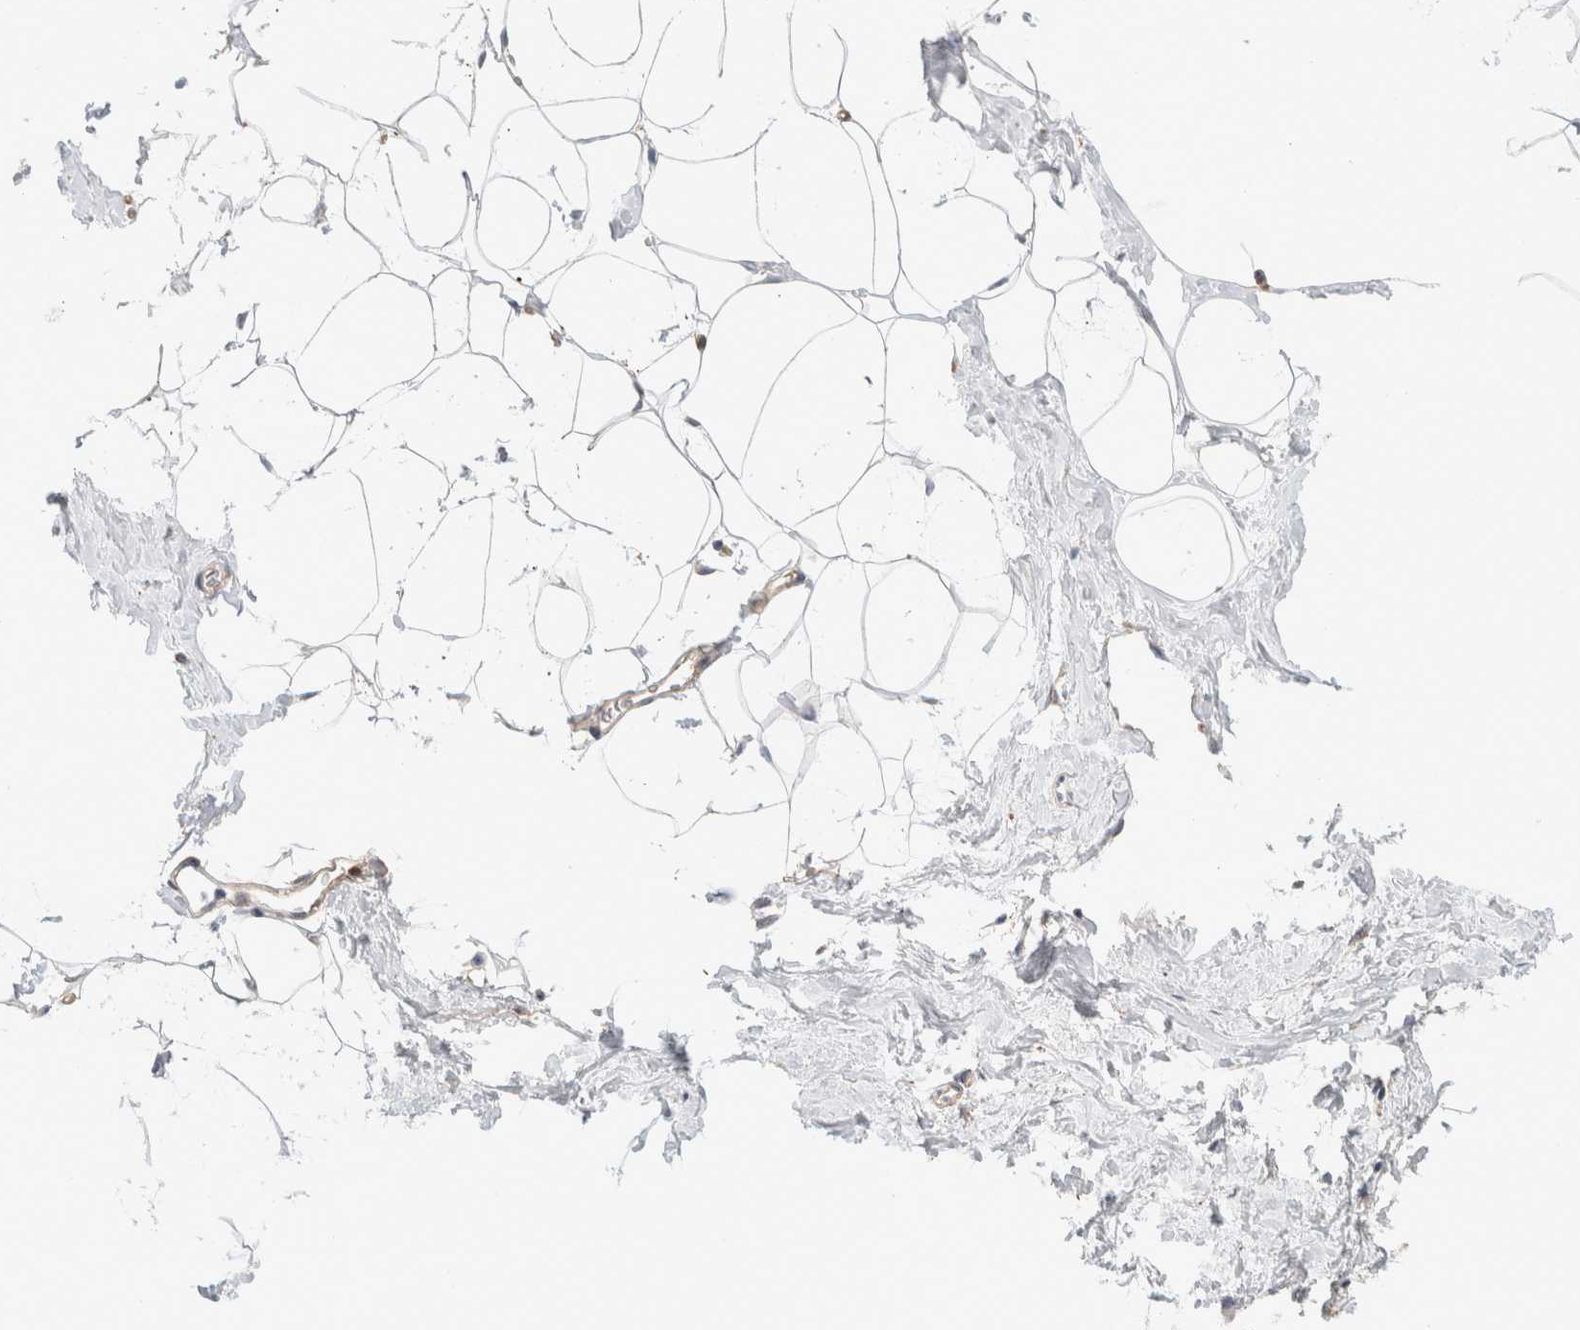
{"staining": {"intensity": "negative", "quantity": "none", "location": "none"}, "tissue": "adipose tissue", "cell_type": "Adipocytes", "image_type": "normal", "snomed": [{"axis": "morphology", "description": "Normal tissue, NOS"}, {"axis": "morphology", "description": "Fibrosis, NOS"}, {"axis": "topography", "description": "Breast"}, {"axis": "topography", "description": "Adipose tissue"}], "caption": "This is an immunohistochemistry (IHC) image of normal adipose tissue. There is no expression in adipocytes.", "gene": "CAPN2", "patient": {"sex": "female", "age": 39}}